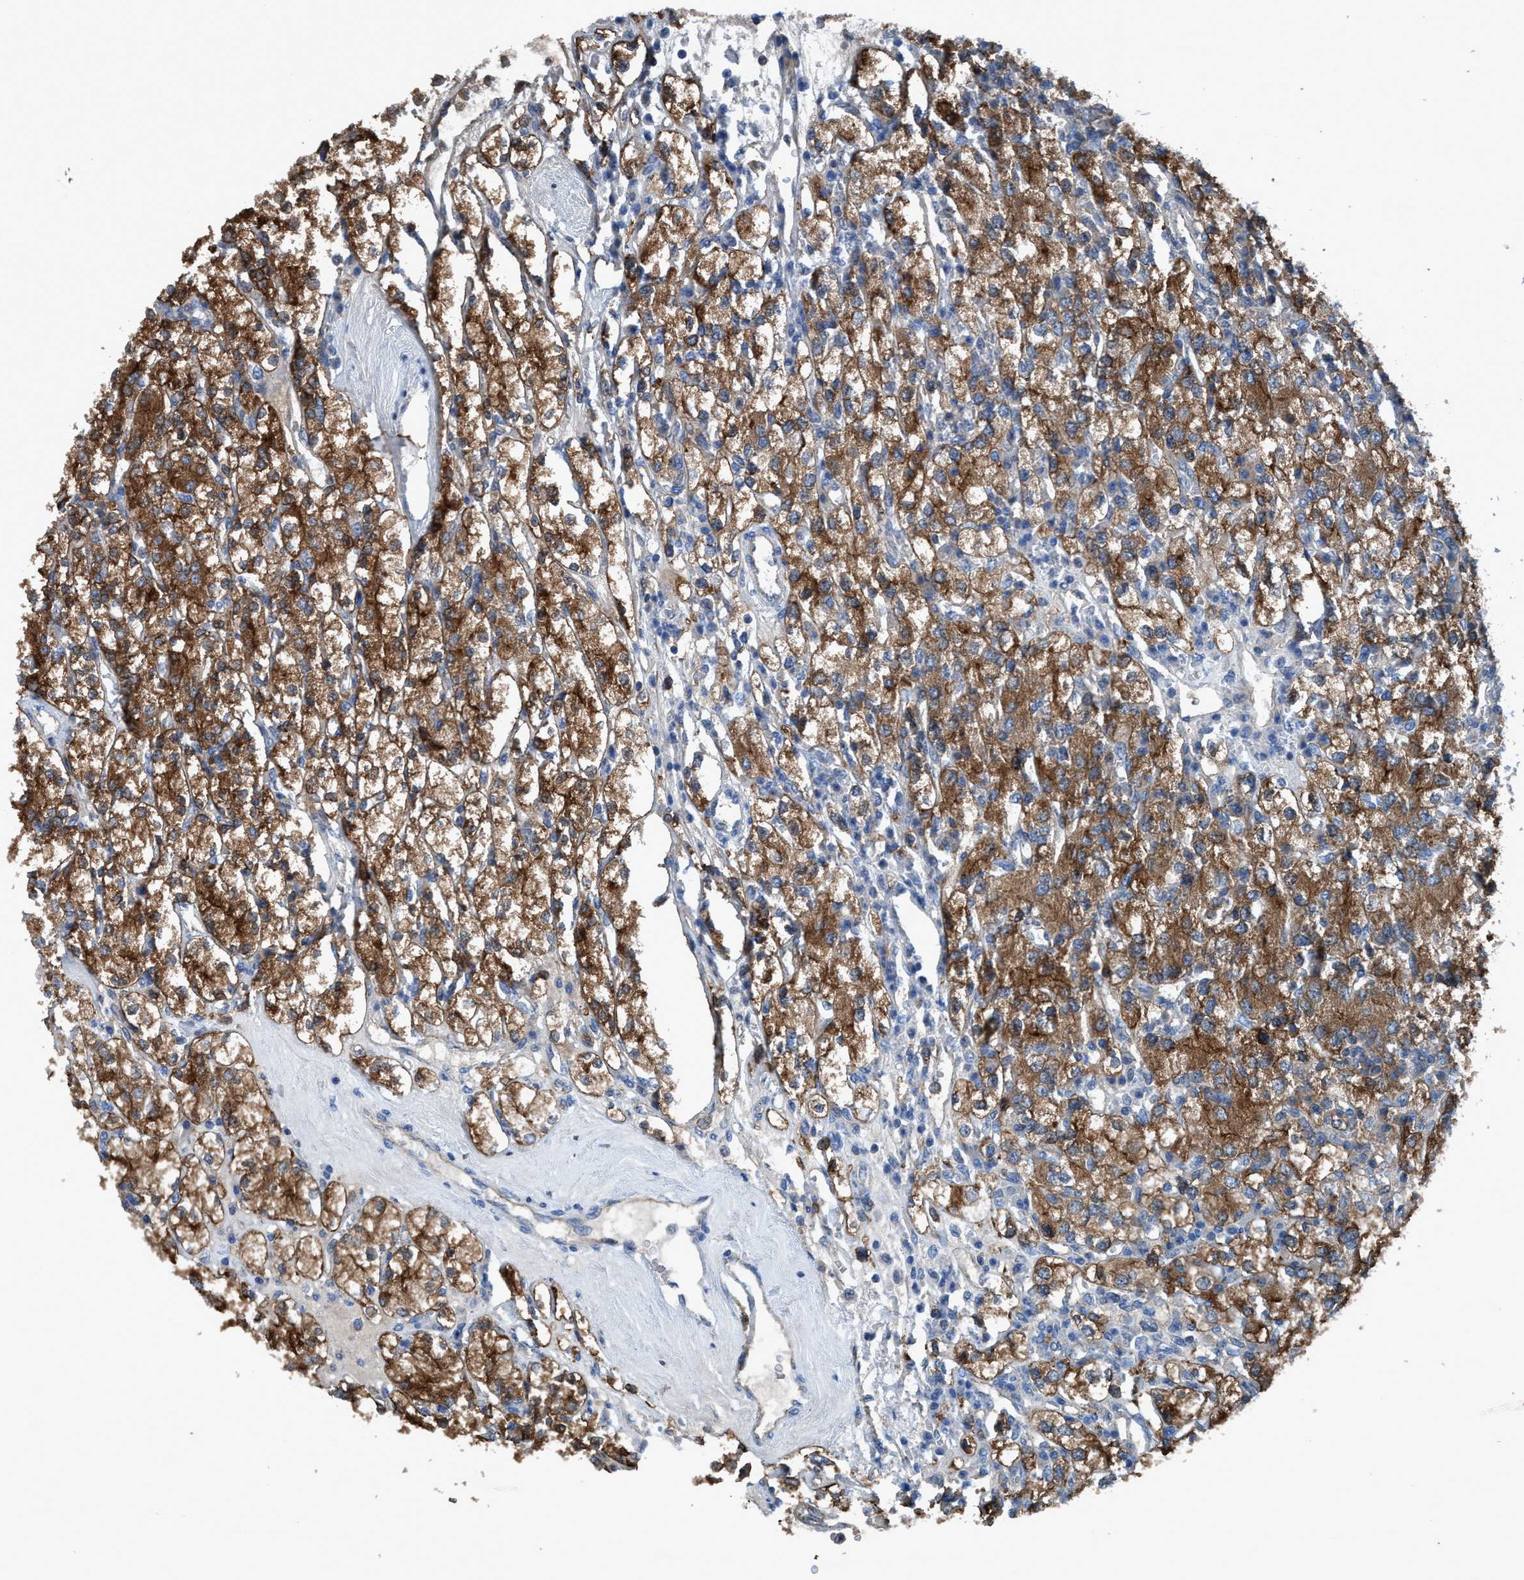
{"staining": {"intensity": "moderate", "quantity": ">75%", "location": "cytoplasmic/membranous"}, "tissue": "renal cancer", "cell_type": "Tumor cells", "image_type": "cancer", "snomed": [{"axis": "morphology", "description": "Adenocarcinoma, NOS"}, {"axis": "topography", "description": "Kidney"}], "caption": "About >75% of tumor cells in renal cancer (adenocarcinoma) show moderate cytoplasmic/membranous protein expression as visualized by brown immunohistochemical staining.", "gene": "NMT1", "patient": {"sex": "male", "age": 77}}